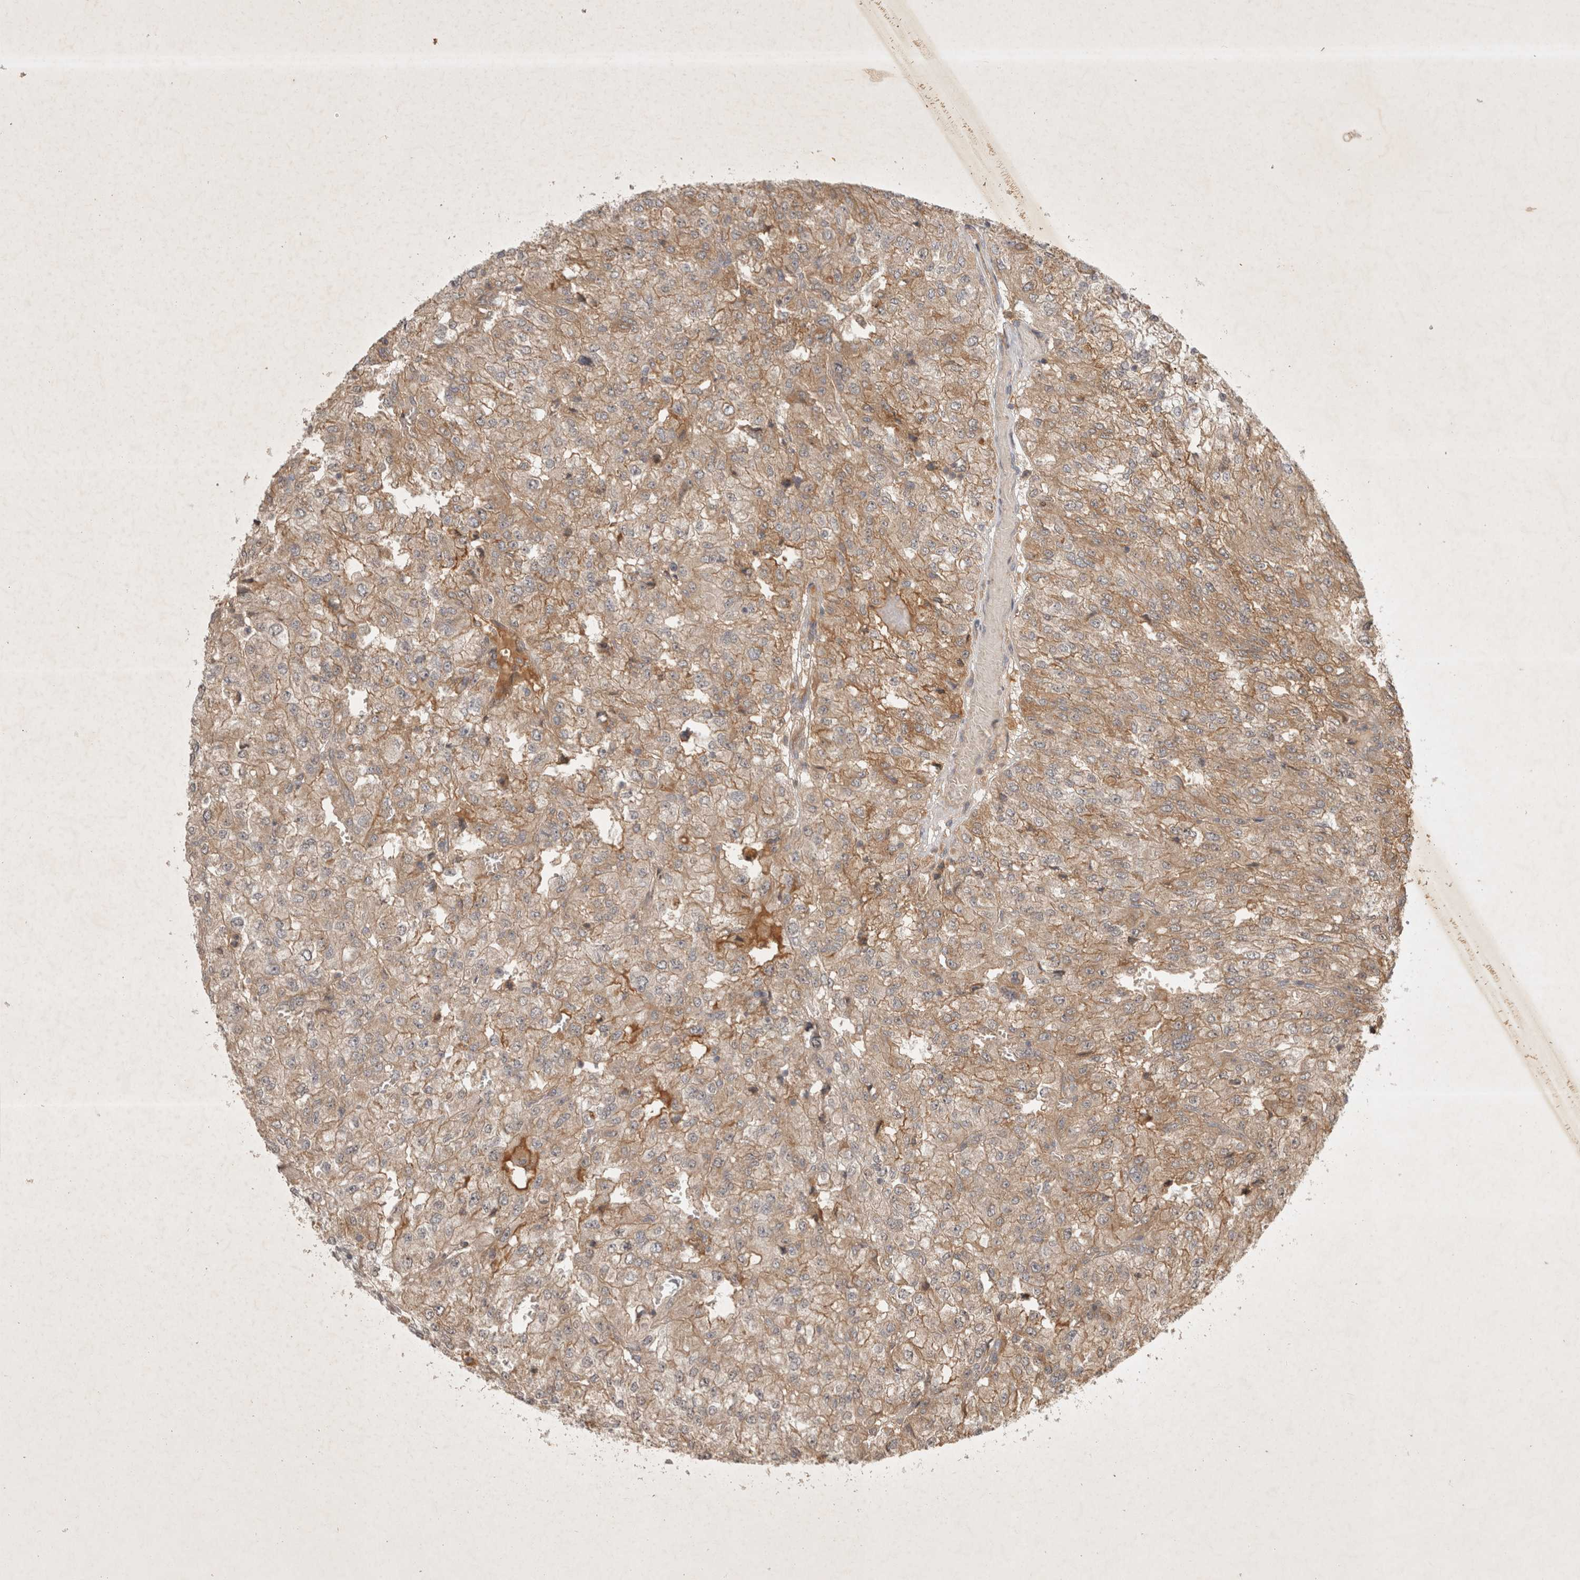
{"staining": {"intensity": "moderate", "quantity": ">75%", "location": "cytoplasmic/membranous"}, "tissue": "renal cancer", "cell_type": "Tumor cells", "image_type": "cancer", "snomed": [{"axis": "morphology", "description": "Adenocarcinoma, NOS"}, {"axis": "topography", "description": "Kidney"}], "caption": "Adenocarcinoma (renal) was stained to show a protein in brown. There is medium levels of moderate cytoplasmic/membranous positivity in about >75% of tumor cells.", "gene": "YES1", "patient": {"sex": "female", "age": 54}}